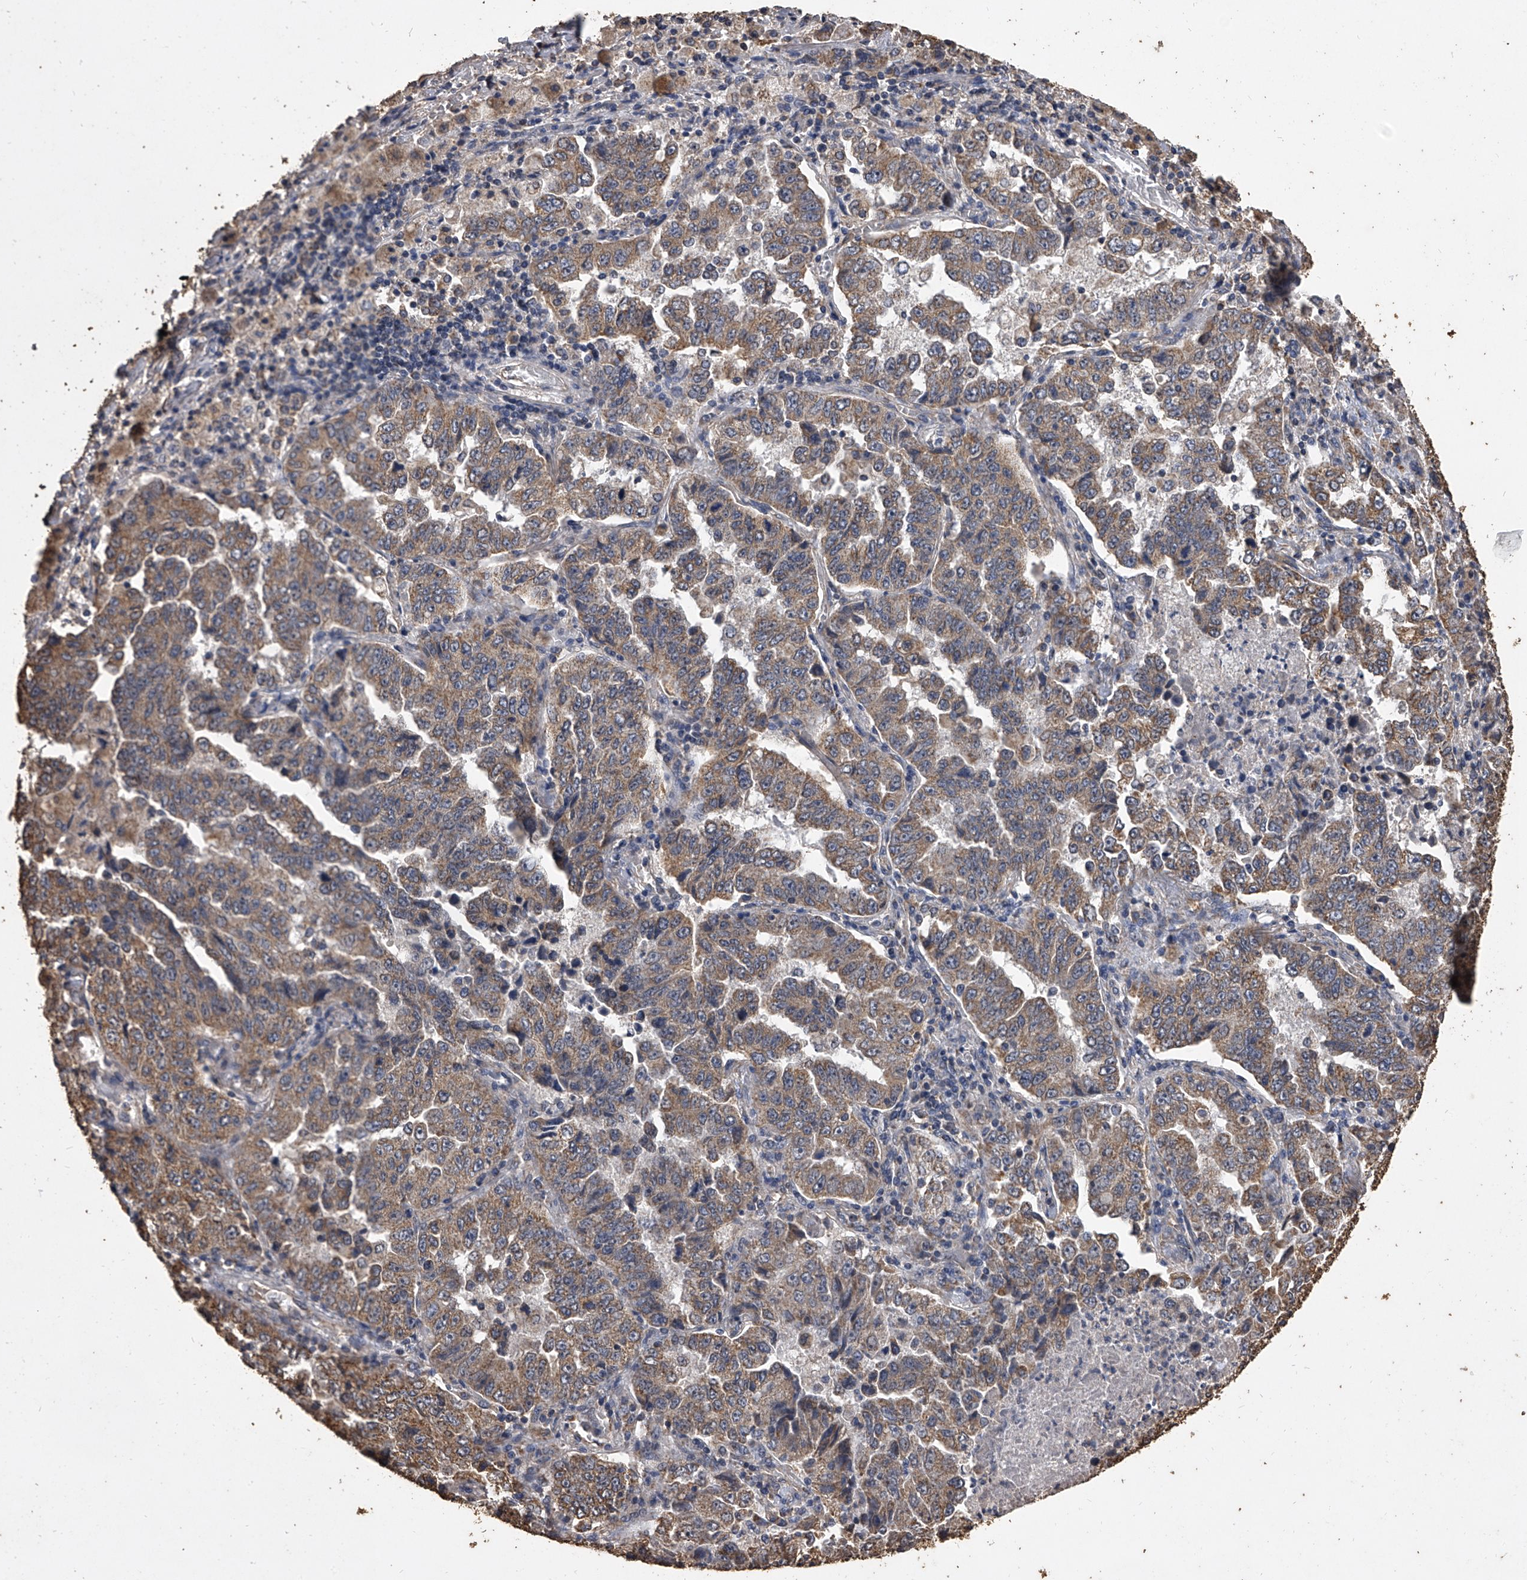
{"staining": {"intensity": "moderate", "quantity": ">75%", "location": "cytoplasmic/membranous"}, "tissue": "lung cancer", "cell_type": "Tumor cells", "image_type": "cancer", "snomed": [{"axis": "morphology", "description": "Adenocarcinoma, NOS"}, {"axis": "topography", "description": "Lung"}], "caption": "IHC (DAB) staining of lung cancer (adenocarcinoma) shows moderate cytoplasmic/membranous protein expression in about >75% of tumor cells.", "gene": "MRPL28", "patient": {"sex": "female", "age": 51}}